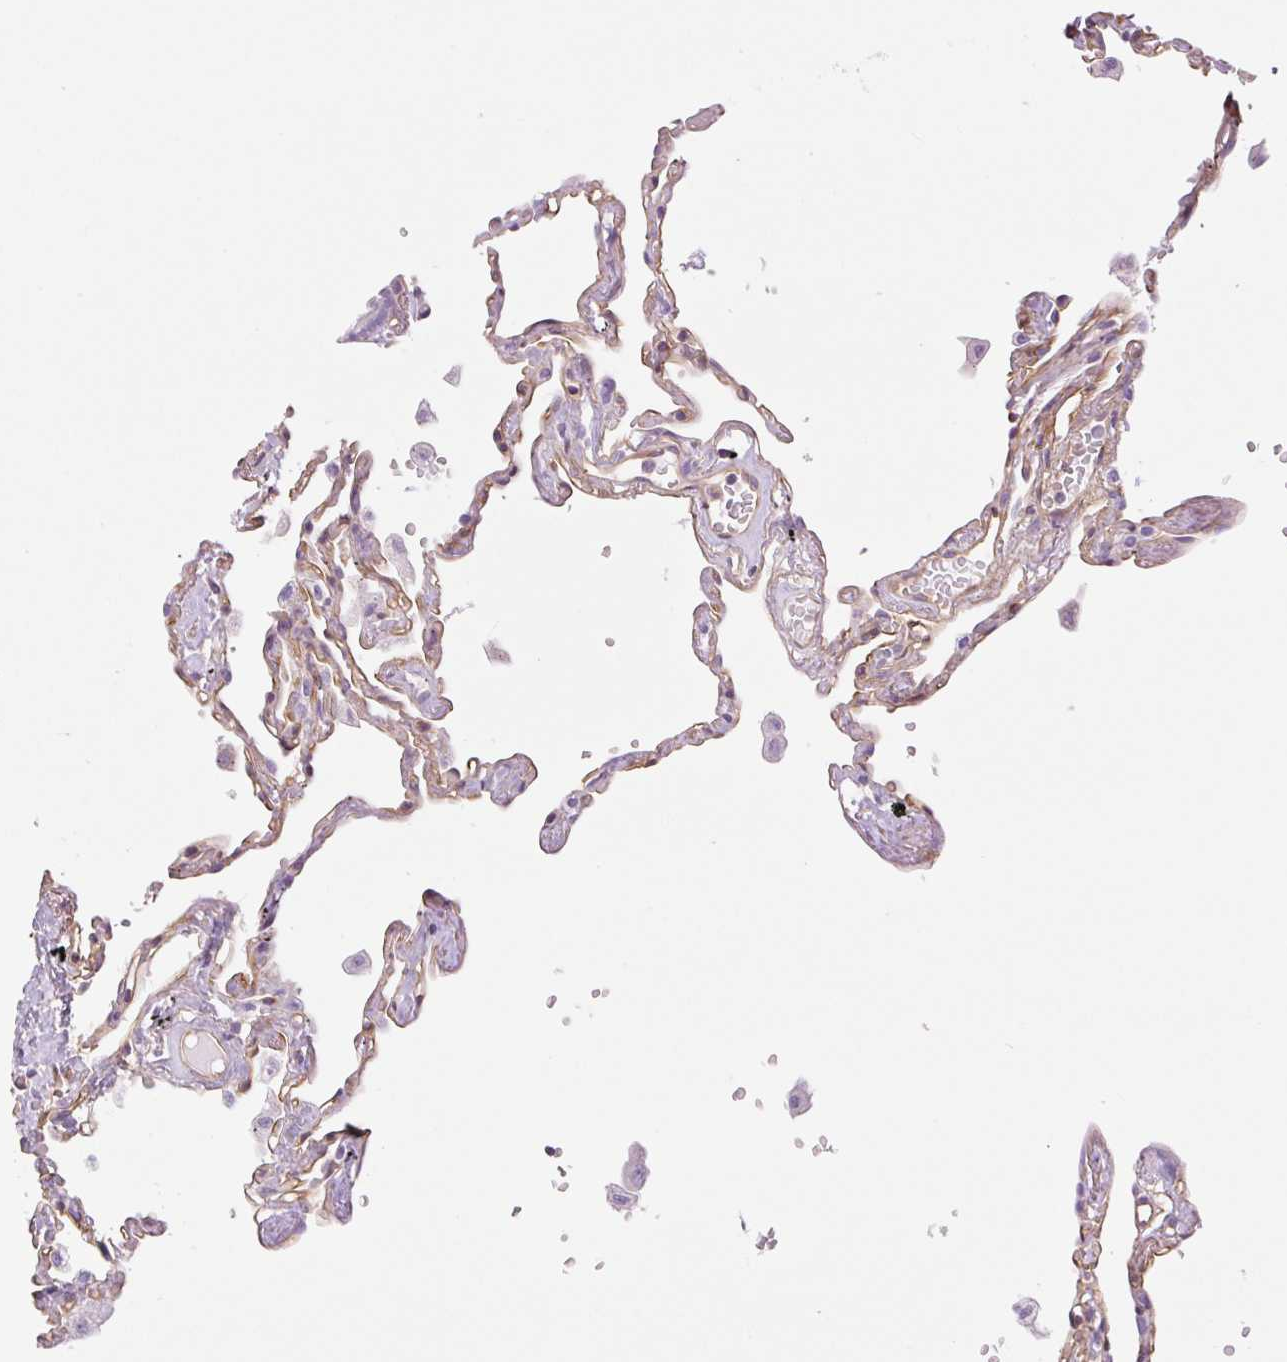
{"staining": {"intensity": "weak", "quantity": "25%-75%", "location": "cytoplasmic/membranous"}, "tissue": "lung", "cell_type": "Alveolar cells", "image_type": "normal", "snomed": [{"axis": "morphology", "description": "Normal tissue, NOS"}, {"axis": "topography", "description": "Lung"}], "caption": "A high-resolution photomicrograph shows IHC staining of unremarkable lung, which reveals weak cytoplasmic/membranous positivity in approximately 25%-75% of alveolar cells. (brown staining indicates protein expression, while blue staining denotes nuclei).", "gene": "EHD1", "patient": {"sex": "female", "age": 67}}